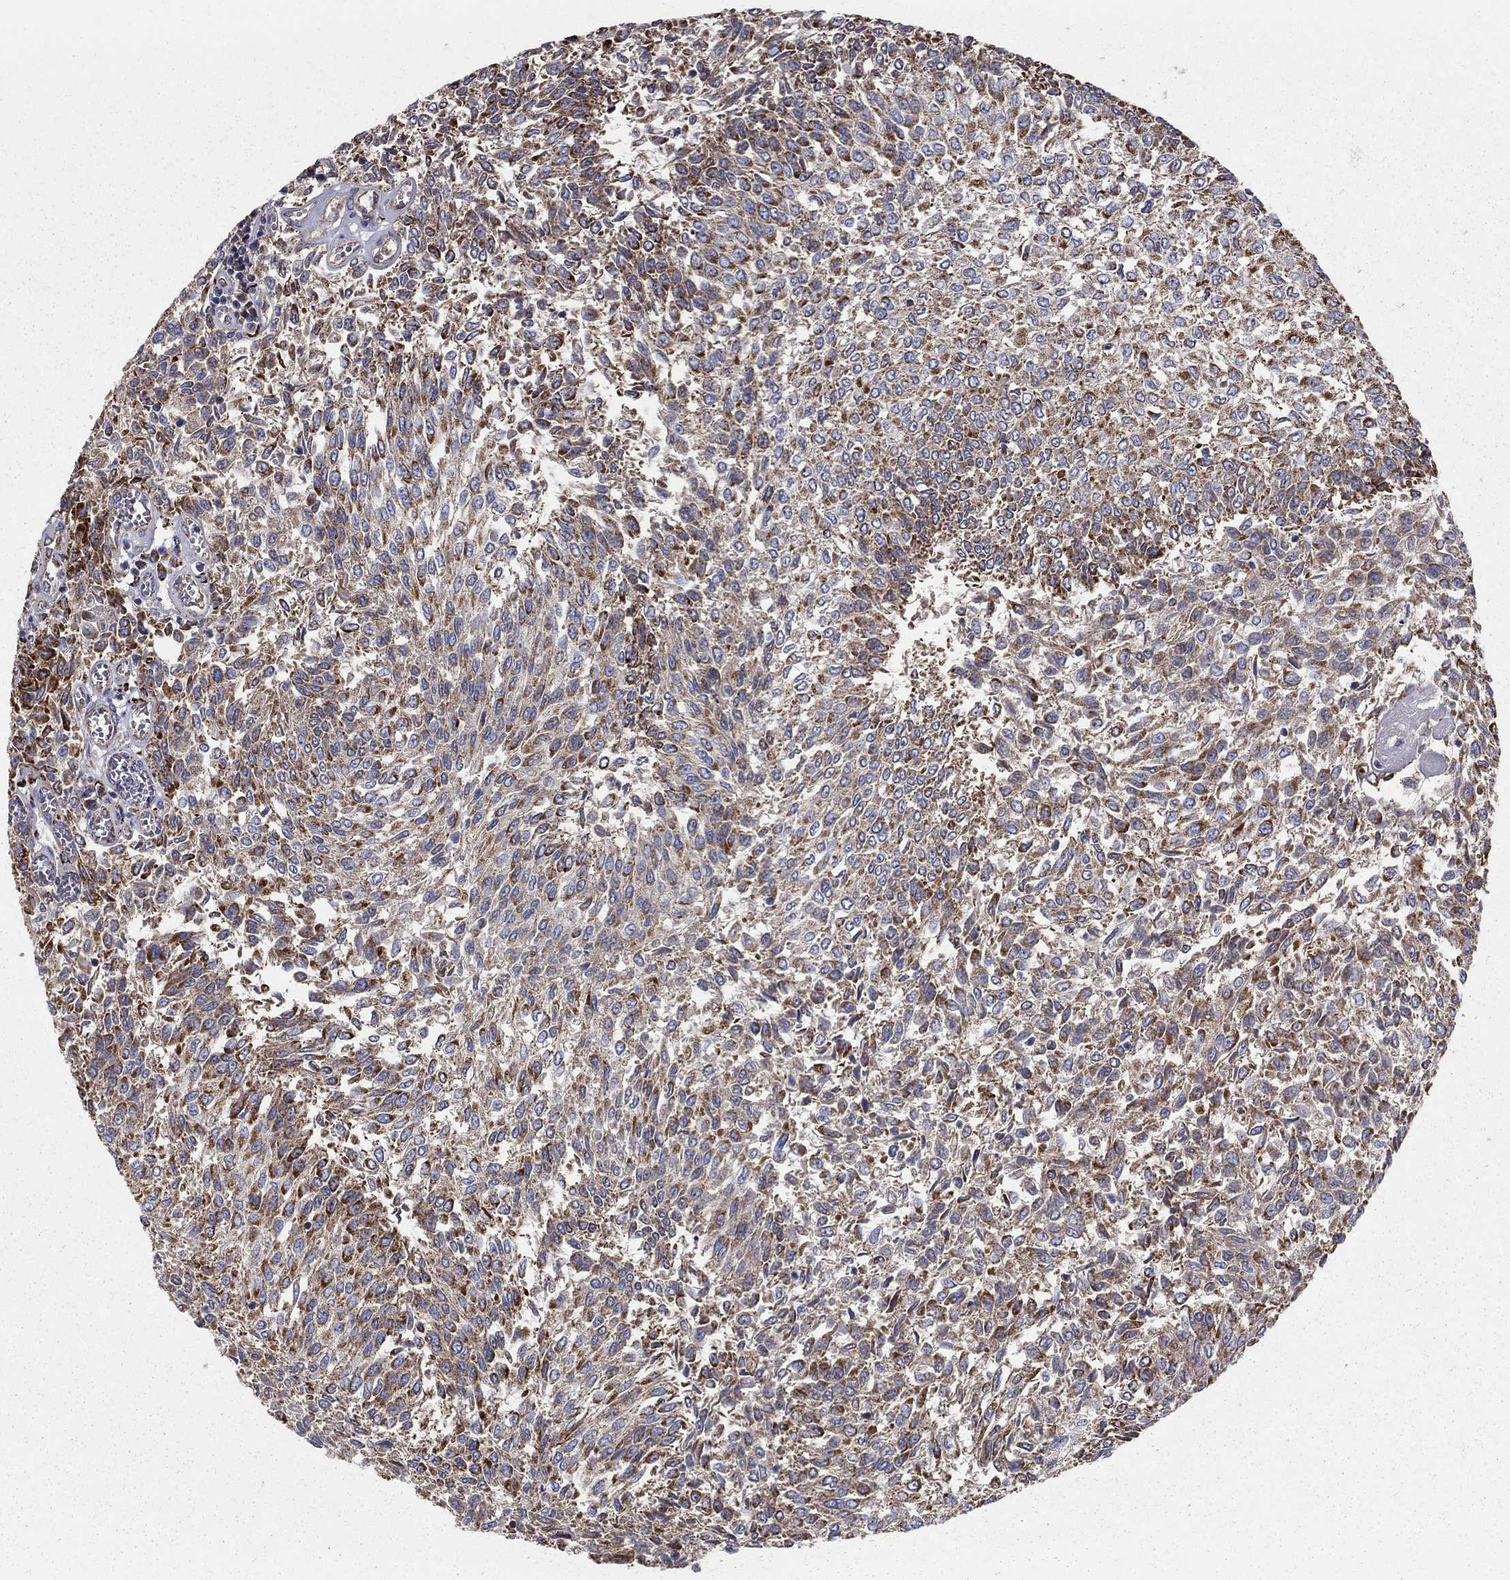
{"staining": {"intensity": "strong", "quantity": "<25%", "location": "cytoplasmic/membranous"}, "tissue": "urothelial cancer", "cell_type": "Tumor cells", "image_type": "cancer", "snomed": [{"axis": "morphology", "description": "Urothelial carcinoma, Low grade"}, {"axis": "topography", "description": "Urinary bladder"}], "caption": "Immunohistochemical staining of urothelial cancer reveals medium levels of strong cytoplasmic/membranous protein staining in about <25% of tumor cells.", "gene": "GCSH", "patient": {"sex": "male", "age": 78}}